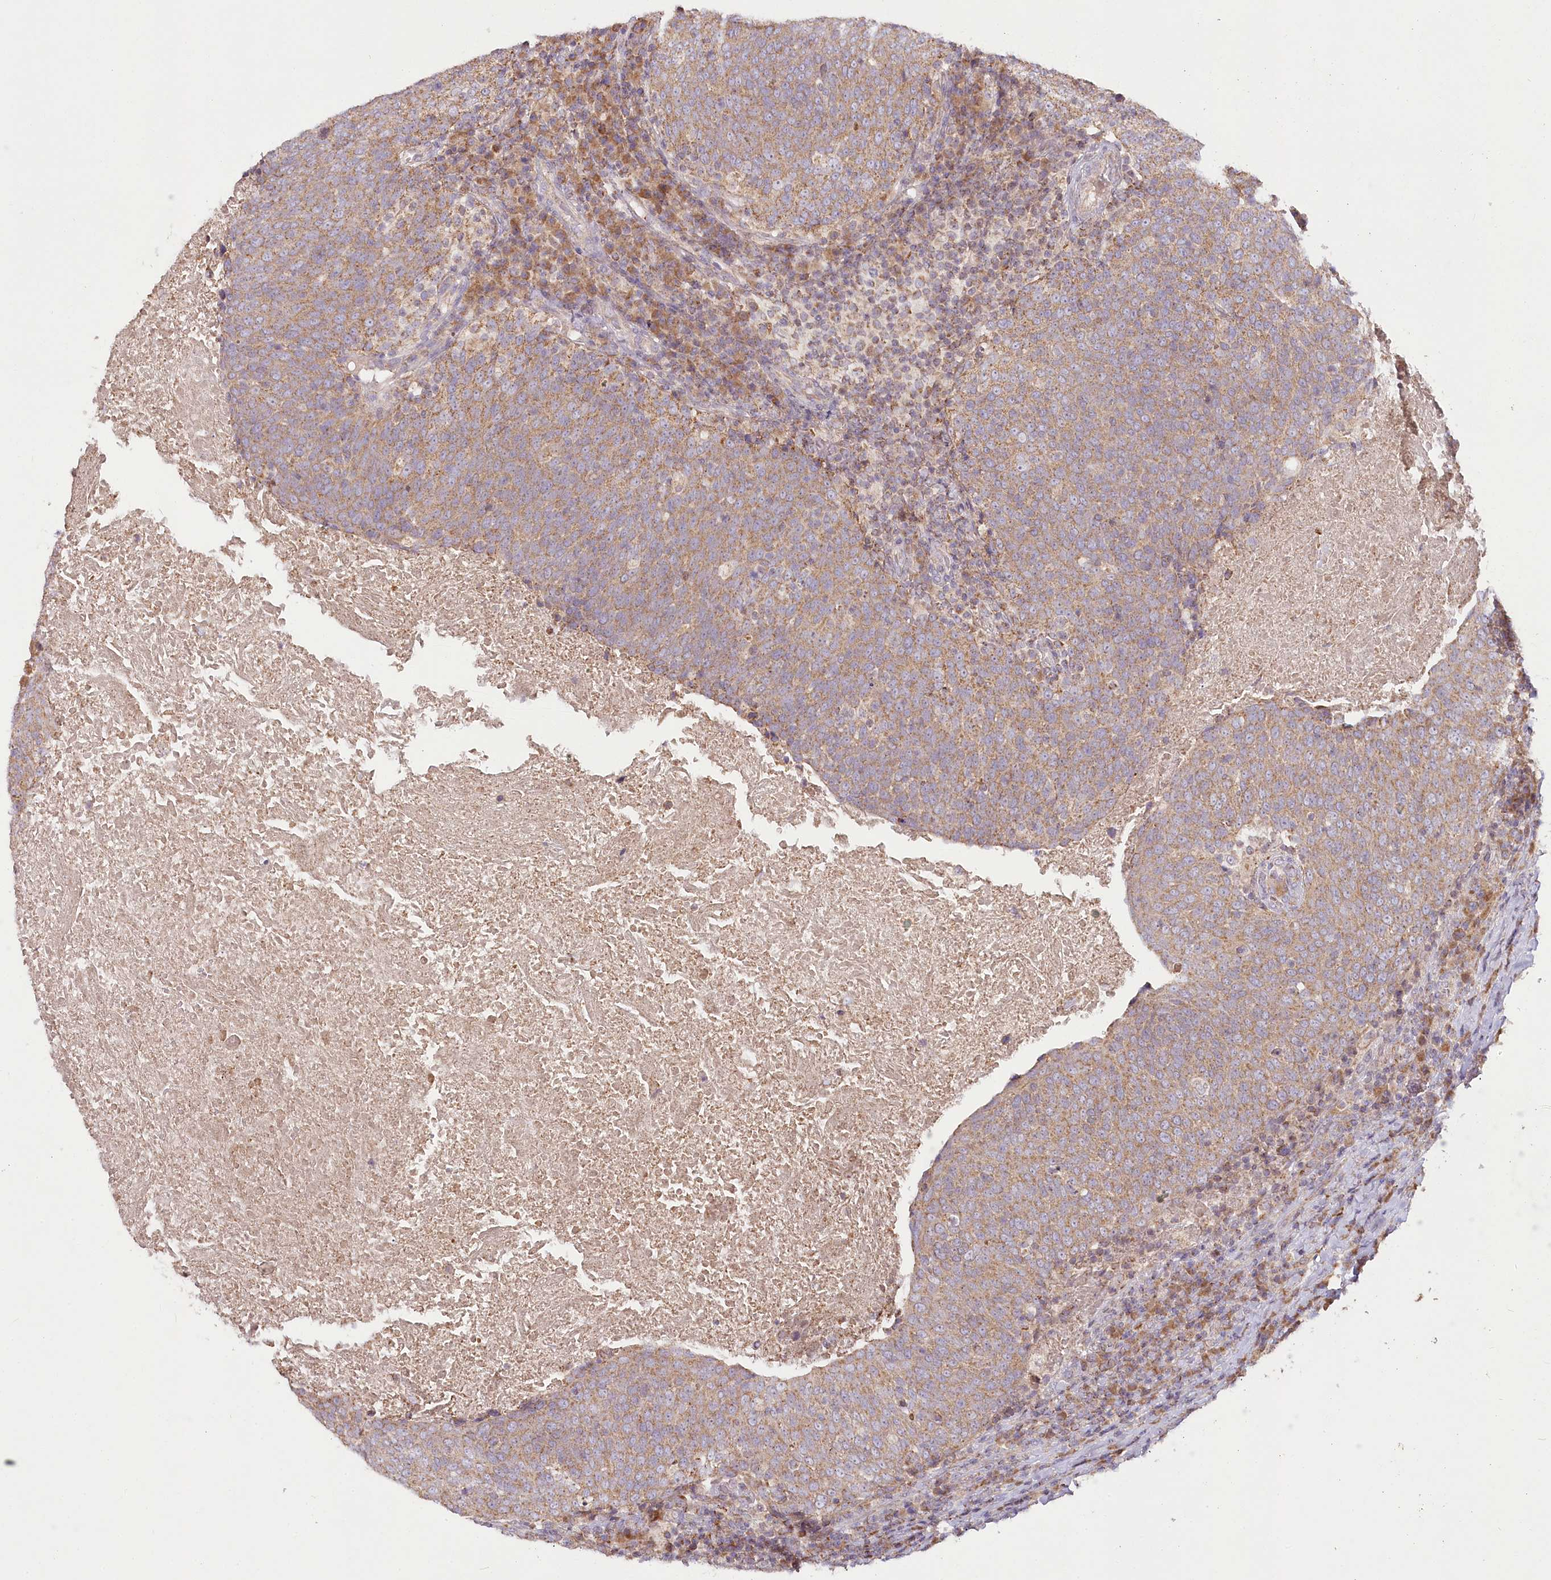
{"staining": {"intensity": "moderate", "quantity": ">75%", "location": "cytoplasmic/membranous"}, "tissue": "head and neck cancer", "cell_type": "Tumor cells", "image_type": "cancer", "snomed": [{"axis": "morphology", "description": "Squamous cell carcinoma, NOS"}, {"axis": "morphology", "description": "Squamous cell carcinoma, metastatic, NOS"}, {"axis": "topography", "description": "Lymph node"}, {"axis": "topography", "description": "Head-Neck"}], "caption": "Metastatic squamous cell carcinoma (head and neck) was stained to show a protein in brown. There is medium levels of moderate cytoplasmic/membranous positivity in approximately >75% of tumor cells.", "gene": "ACOX2", "patient": {"sex": "male", "age": 62}}